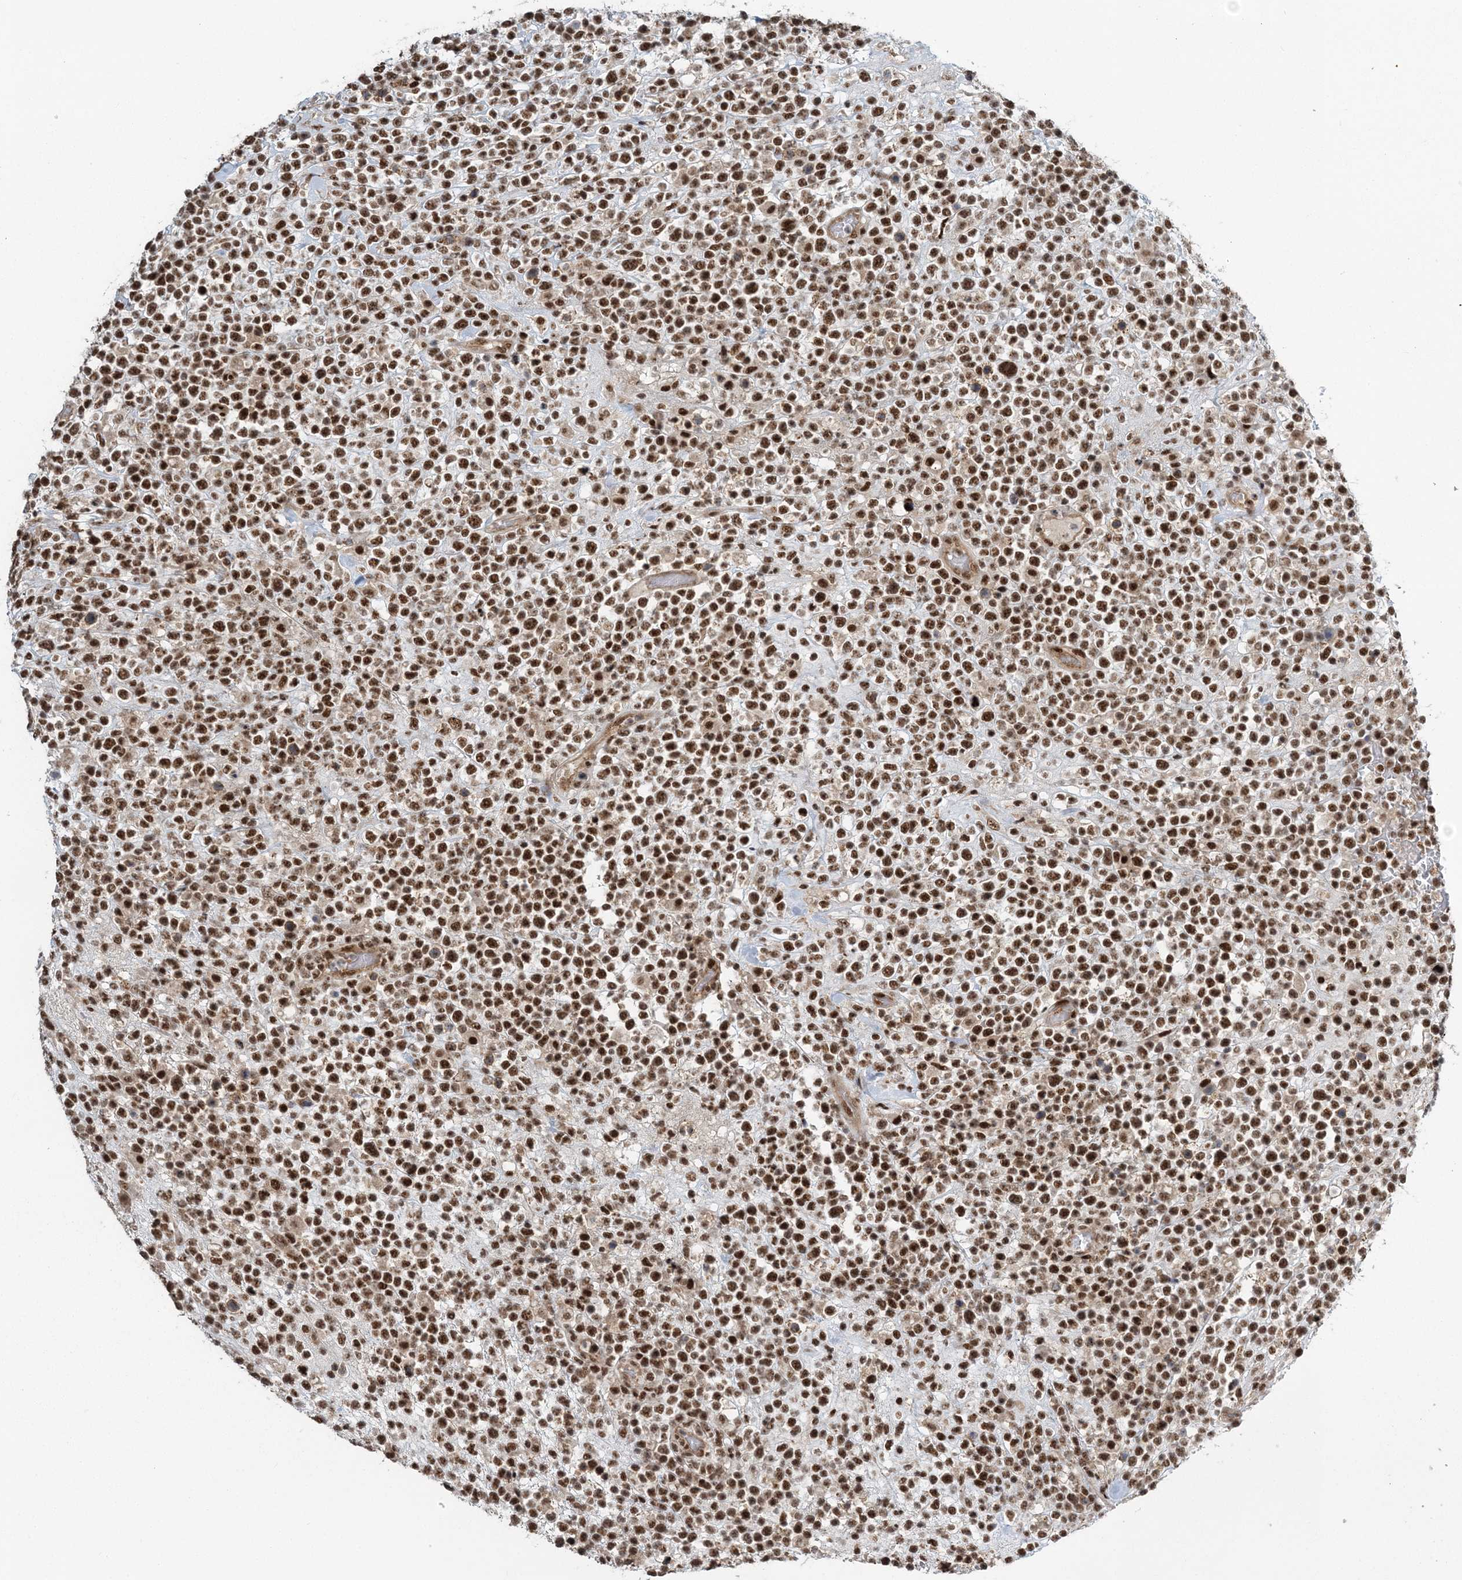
{"staining": {"intensity": "strong", "quantity": ">75%", "location": "nuclear"}, "tissue": "lymphoma", "cell_type": "Tumor cells", "image_type": "cancer", "snomed": [{"axis": "morphology", "description": "Malignant lymphoma, non-Hodgkin's type, High grade"}, {"axis": "topography", "description": "Colon"}], "caption": "High-magnification brightfield microscopy of malignant lymphoma, non-Hodgkin's type (high-grade) stained with DAB (3,3'-diaminobenzidine) (brown) and counterstained with hematoxylin (blue). tumor cells exhibit strong nuclear positivity is seen in about>75% of cells. (DAB = brown stain, brightfield microscopy at high magnification).", "gene": "CWC22", "patient": {"sex": "female", "age": 53}}